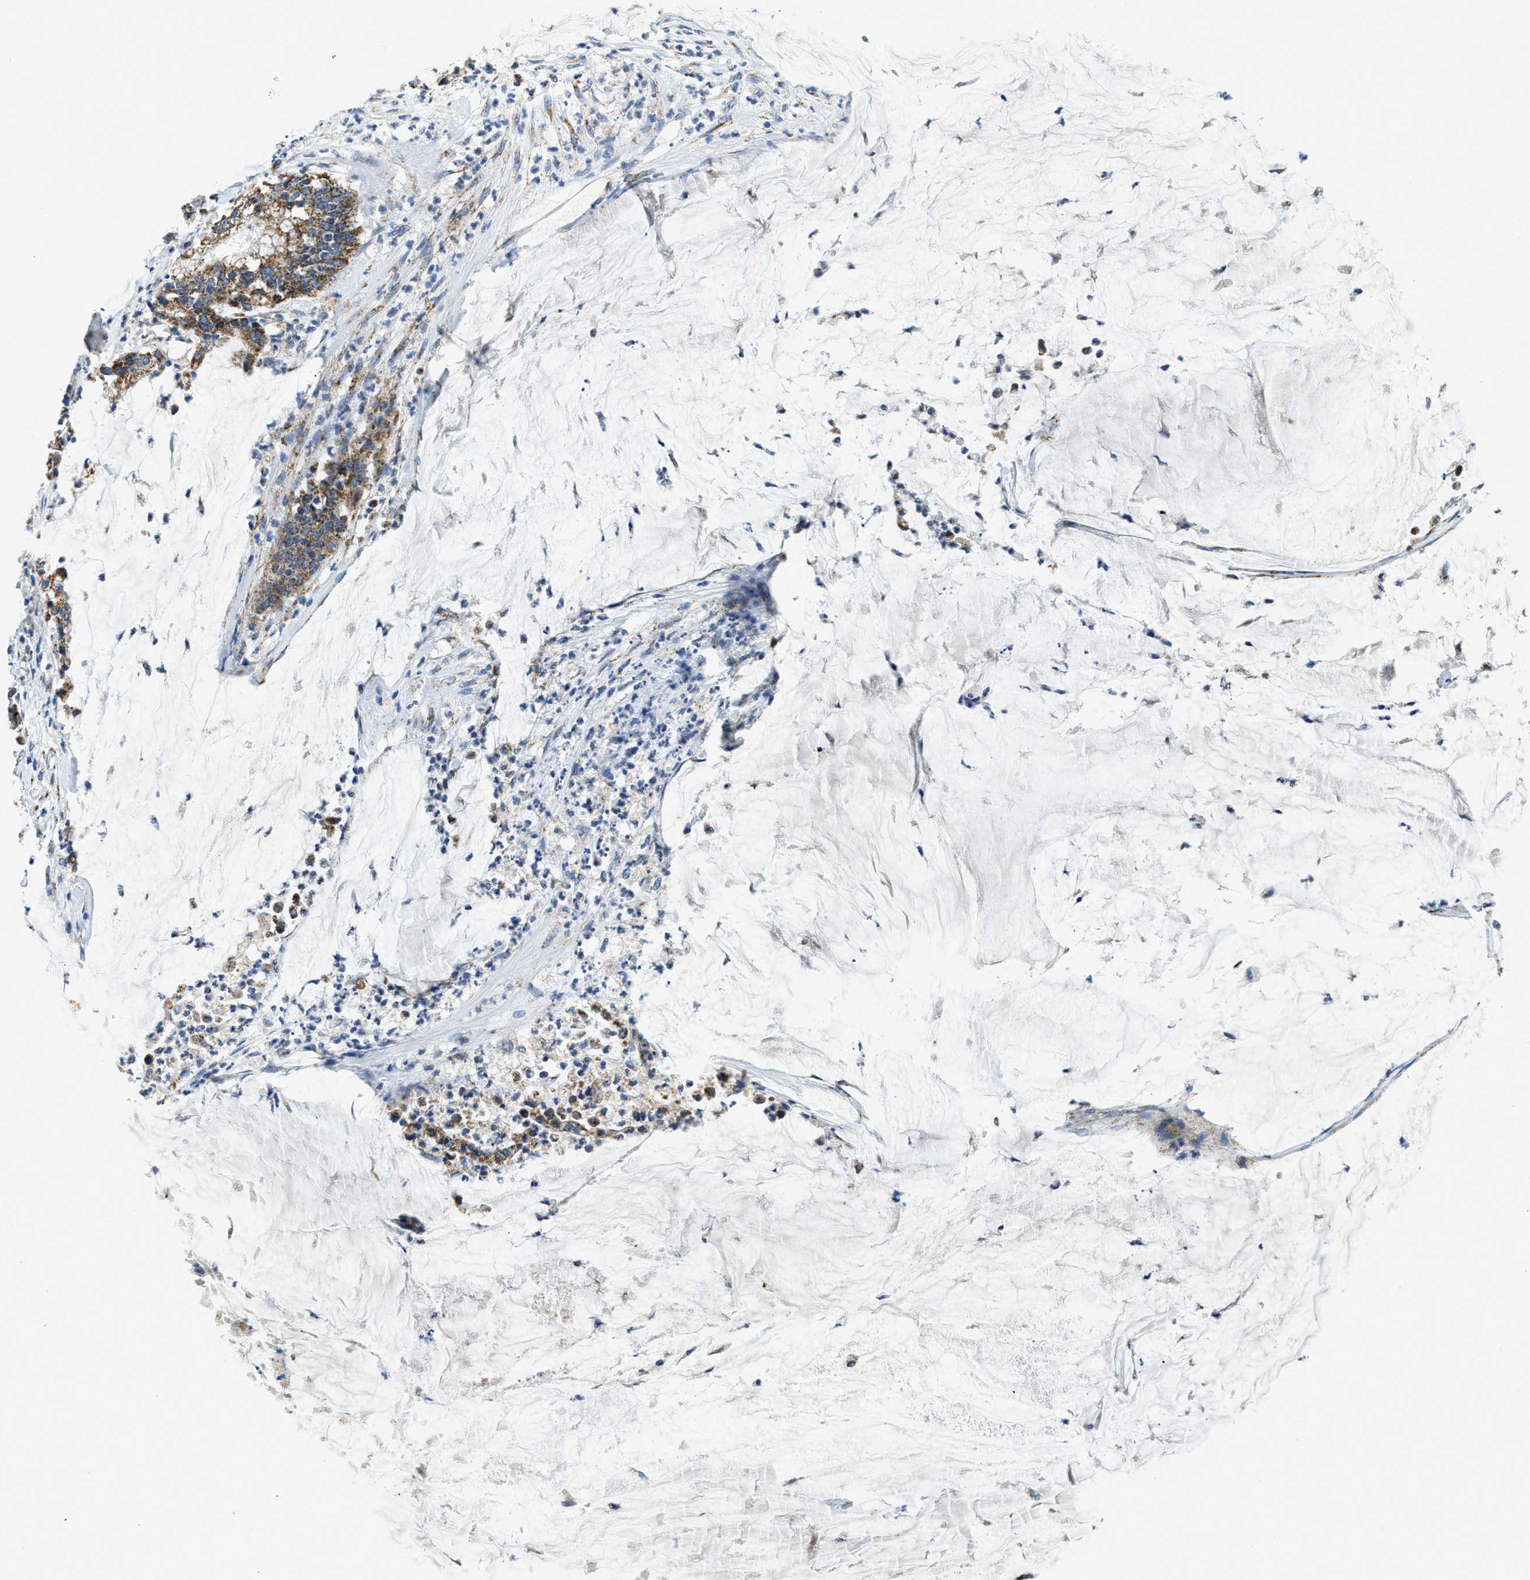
{"staining": {"intensity": "moderate", "quantity": ">75%", "location": "cytoplasmic/membranous"}, "tissue": "pancreatic cancer", "cell_type": "Tumor cells", "image_type": "cancer", "snomed": [{"axis": "morphology", "description": "Adenocarcinoma, NOS"}, {"axis": "topography", "description": "Pancreas"}], "caption": "A brown stain labels moderate cytoplasmic/membranous positivity of a protein in human adenocarcinoma (pancreatic) tumor cells.", "gene": "STK33", "patient": {"sex": "male", "age": 41}}